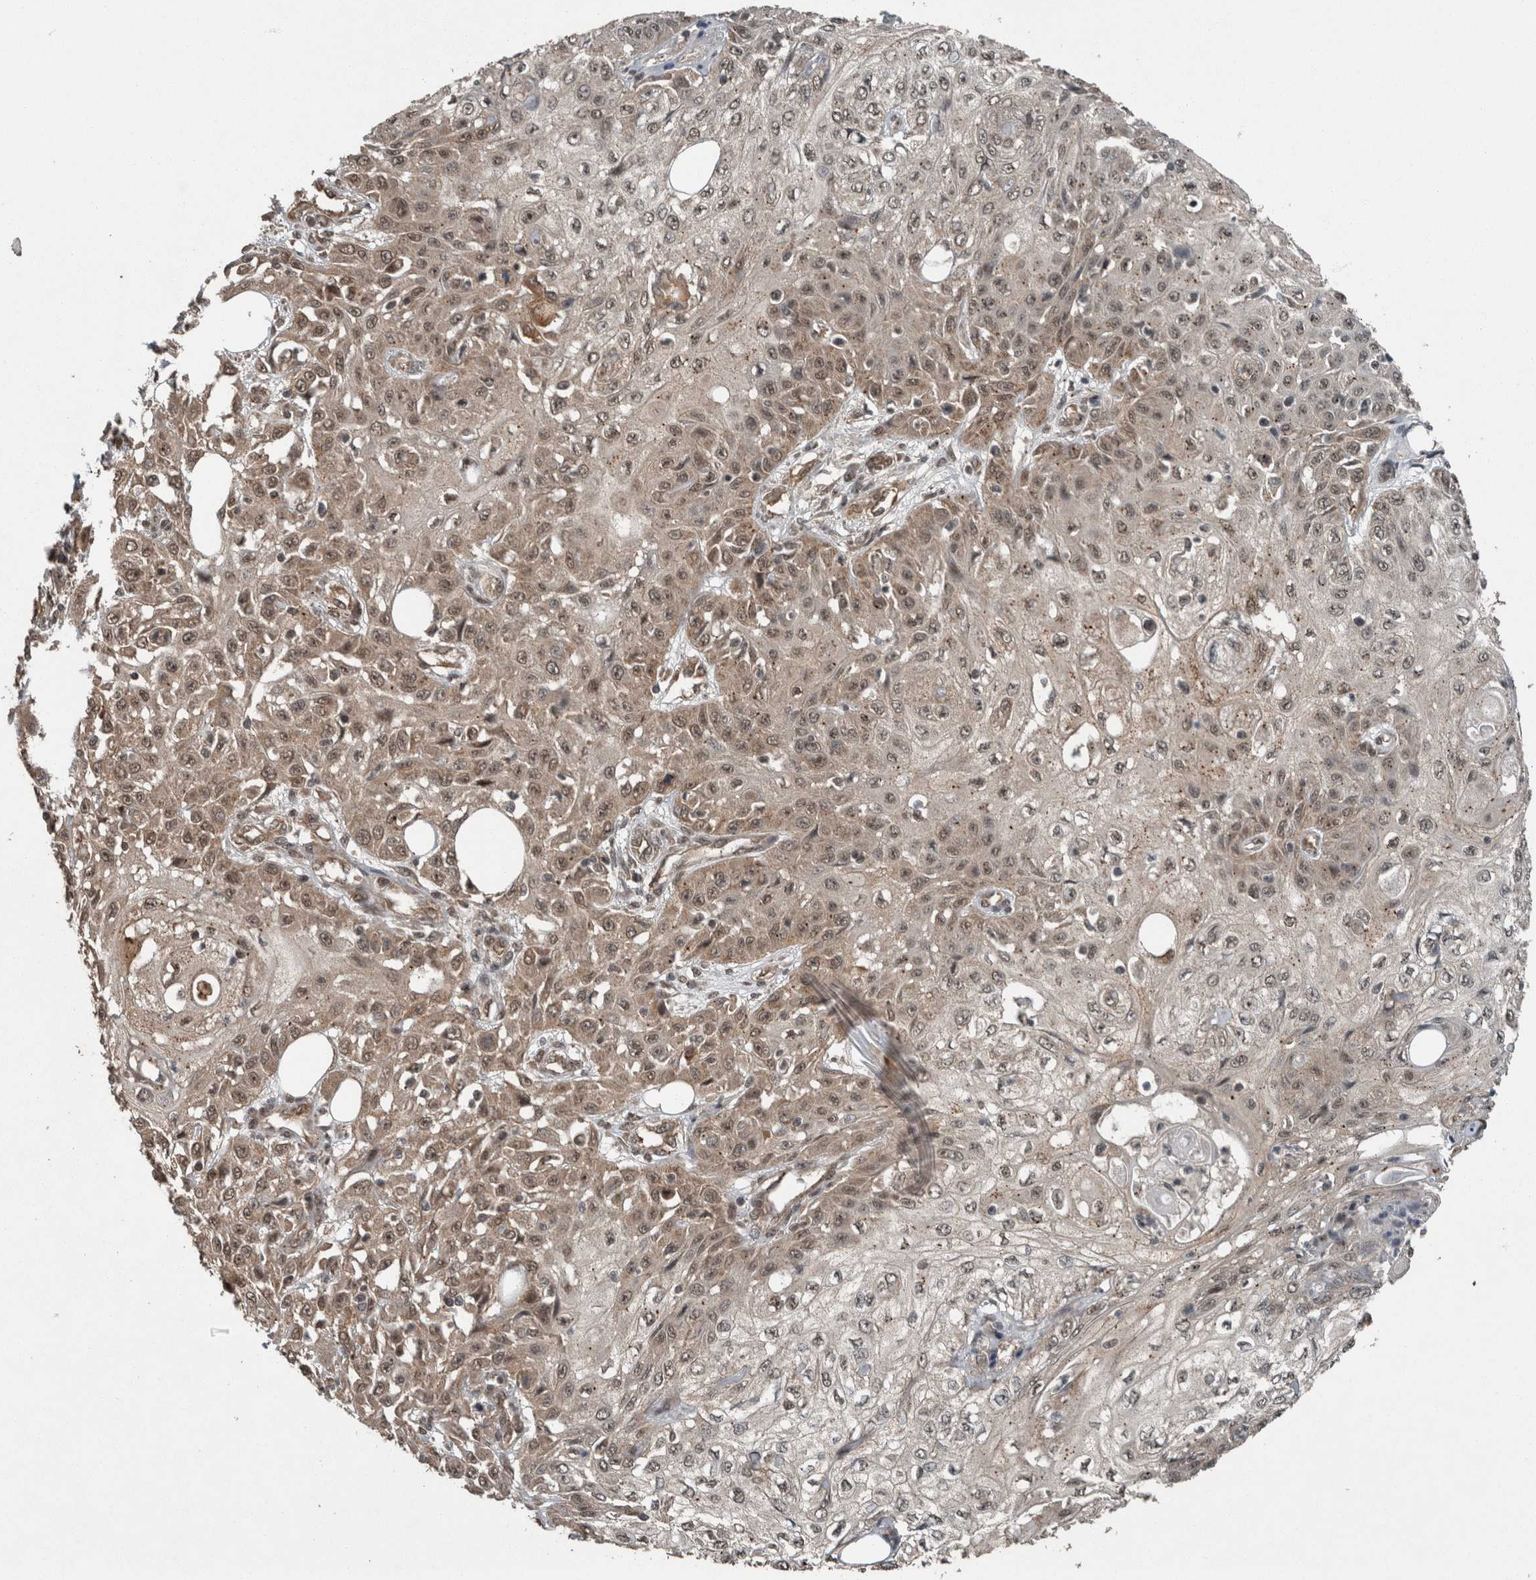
{"staining": {"intensity": "weak", "quantity": ">75%", "location": "cytoplasmic/membranous,nuclear"}, "tissue": "skin cancer", "cell_type": "Tumor cells", "image_type": "cancer", "snomed": [{"axis": "morphology", "description": "Squamous cell carcinoma, NOS"}, {"axis": "morphology", "description": "Squamous cell carcinoma, metastatic, NOS"}, {"axis": "topography", "description": "Skin"}, {"axis": "topography", "description": "Lymph node"}], "caption": "Immunohistochemistry (IHC) (DAB (3,3'-diaminobenzidine)) staining of human skin metastatic squamous cell carcinoma exhibits weak cytoplasmic/membranous and nuclear protein positivity in about >75% of tumor cells.", "gene": "MYO1E", "patient": {"sex": "male", "age": 75}}